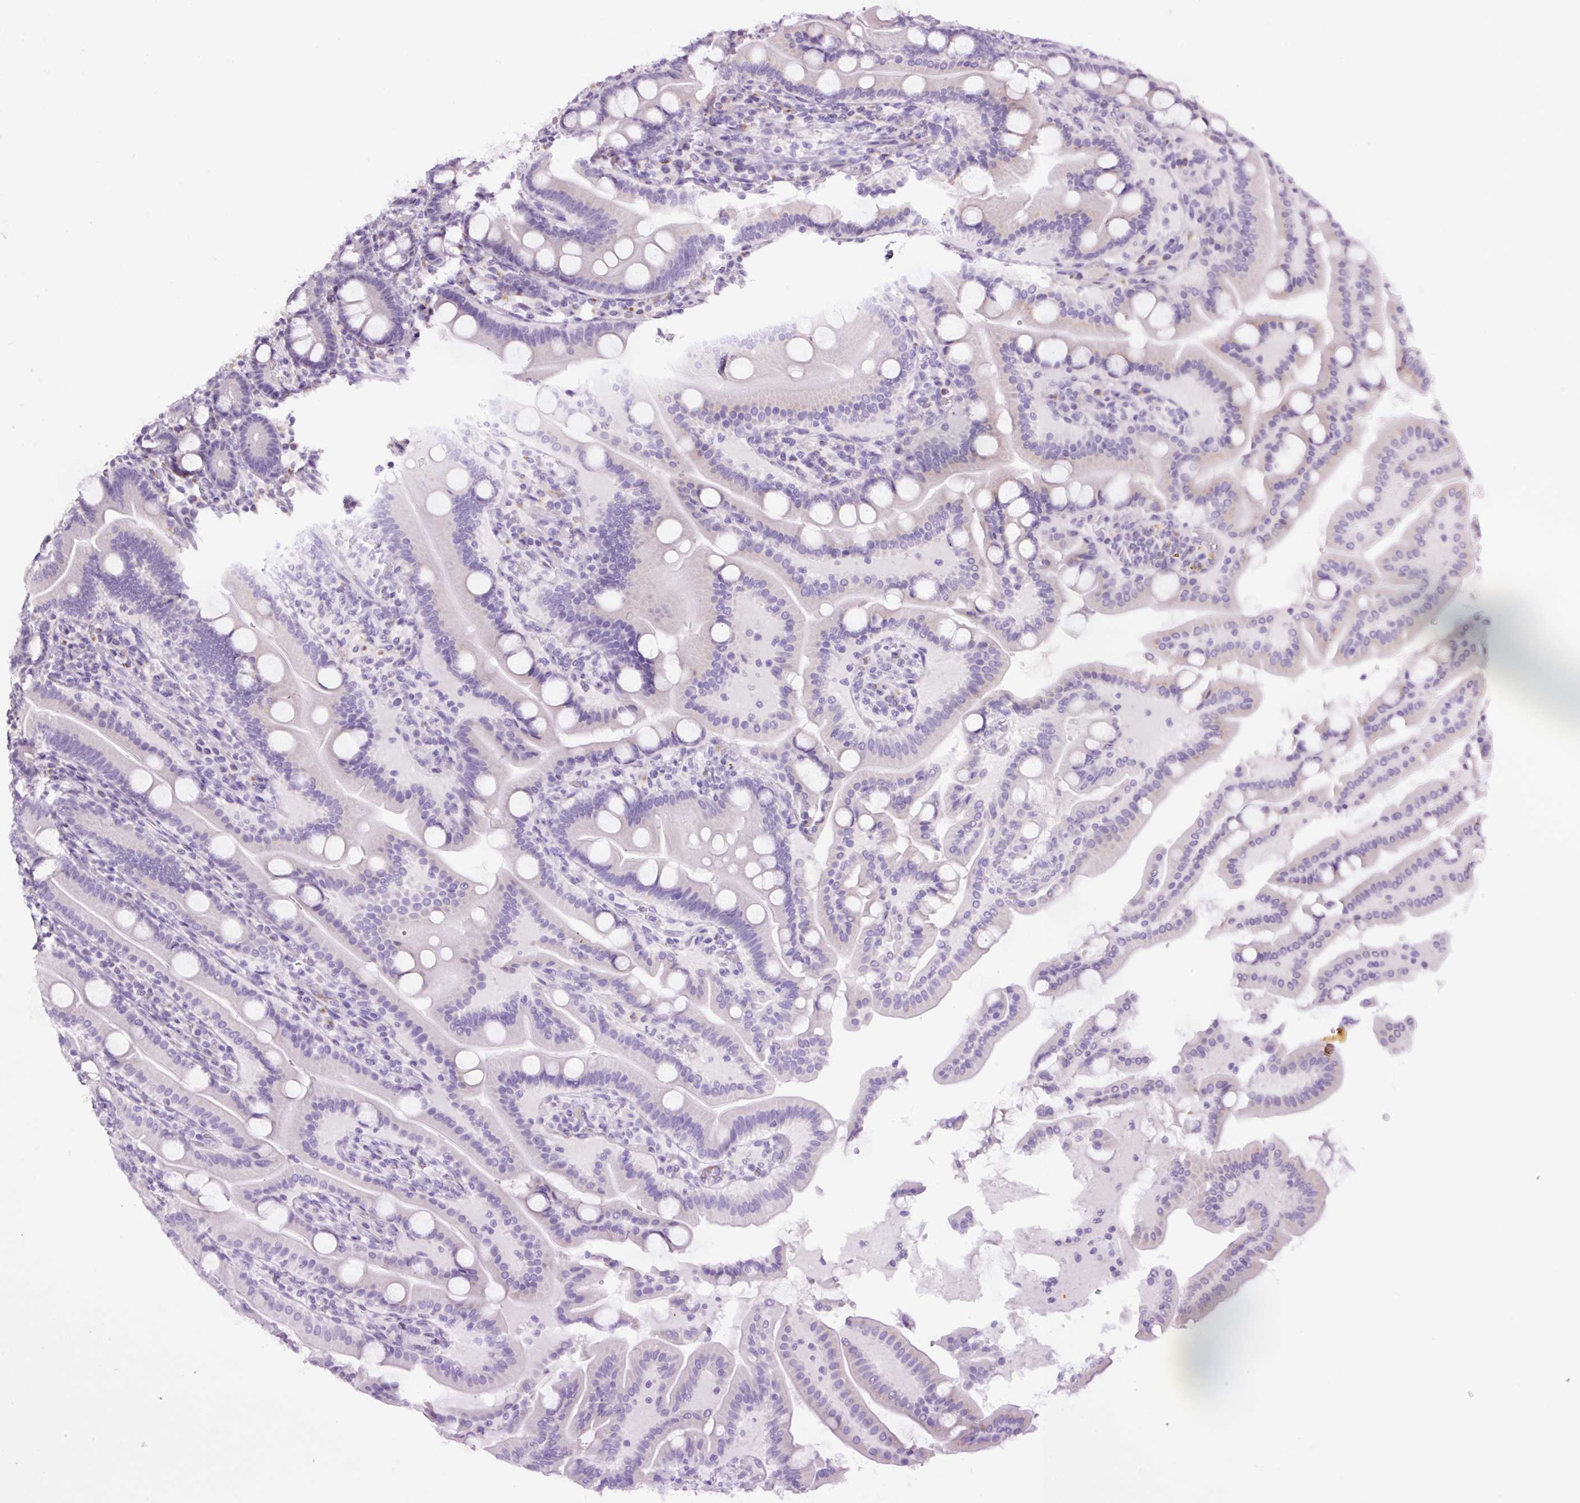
{"staining": {"intensity": "negative", "quantity": "none", "location": "none"}, "tissue": "duodenum", "cell_type": "Glandular cells", "image_type": "normal", "snomed": [{"axis": "morphology", "description": "Normal tissue, NOS"}, {"axis": "topography", "description": "Duodenum"}], "caption": "An immunohistochemistry (IHC) photomicrograph of benign duodenum is shown. There is no staining in glandular cells of duodenum.", "gene": "MFSD3", "patient": {"sex": "male", "age": 55}}